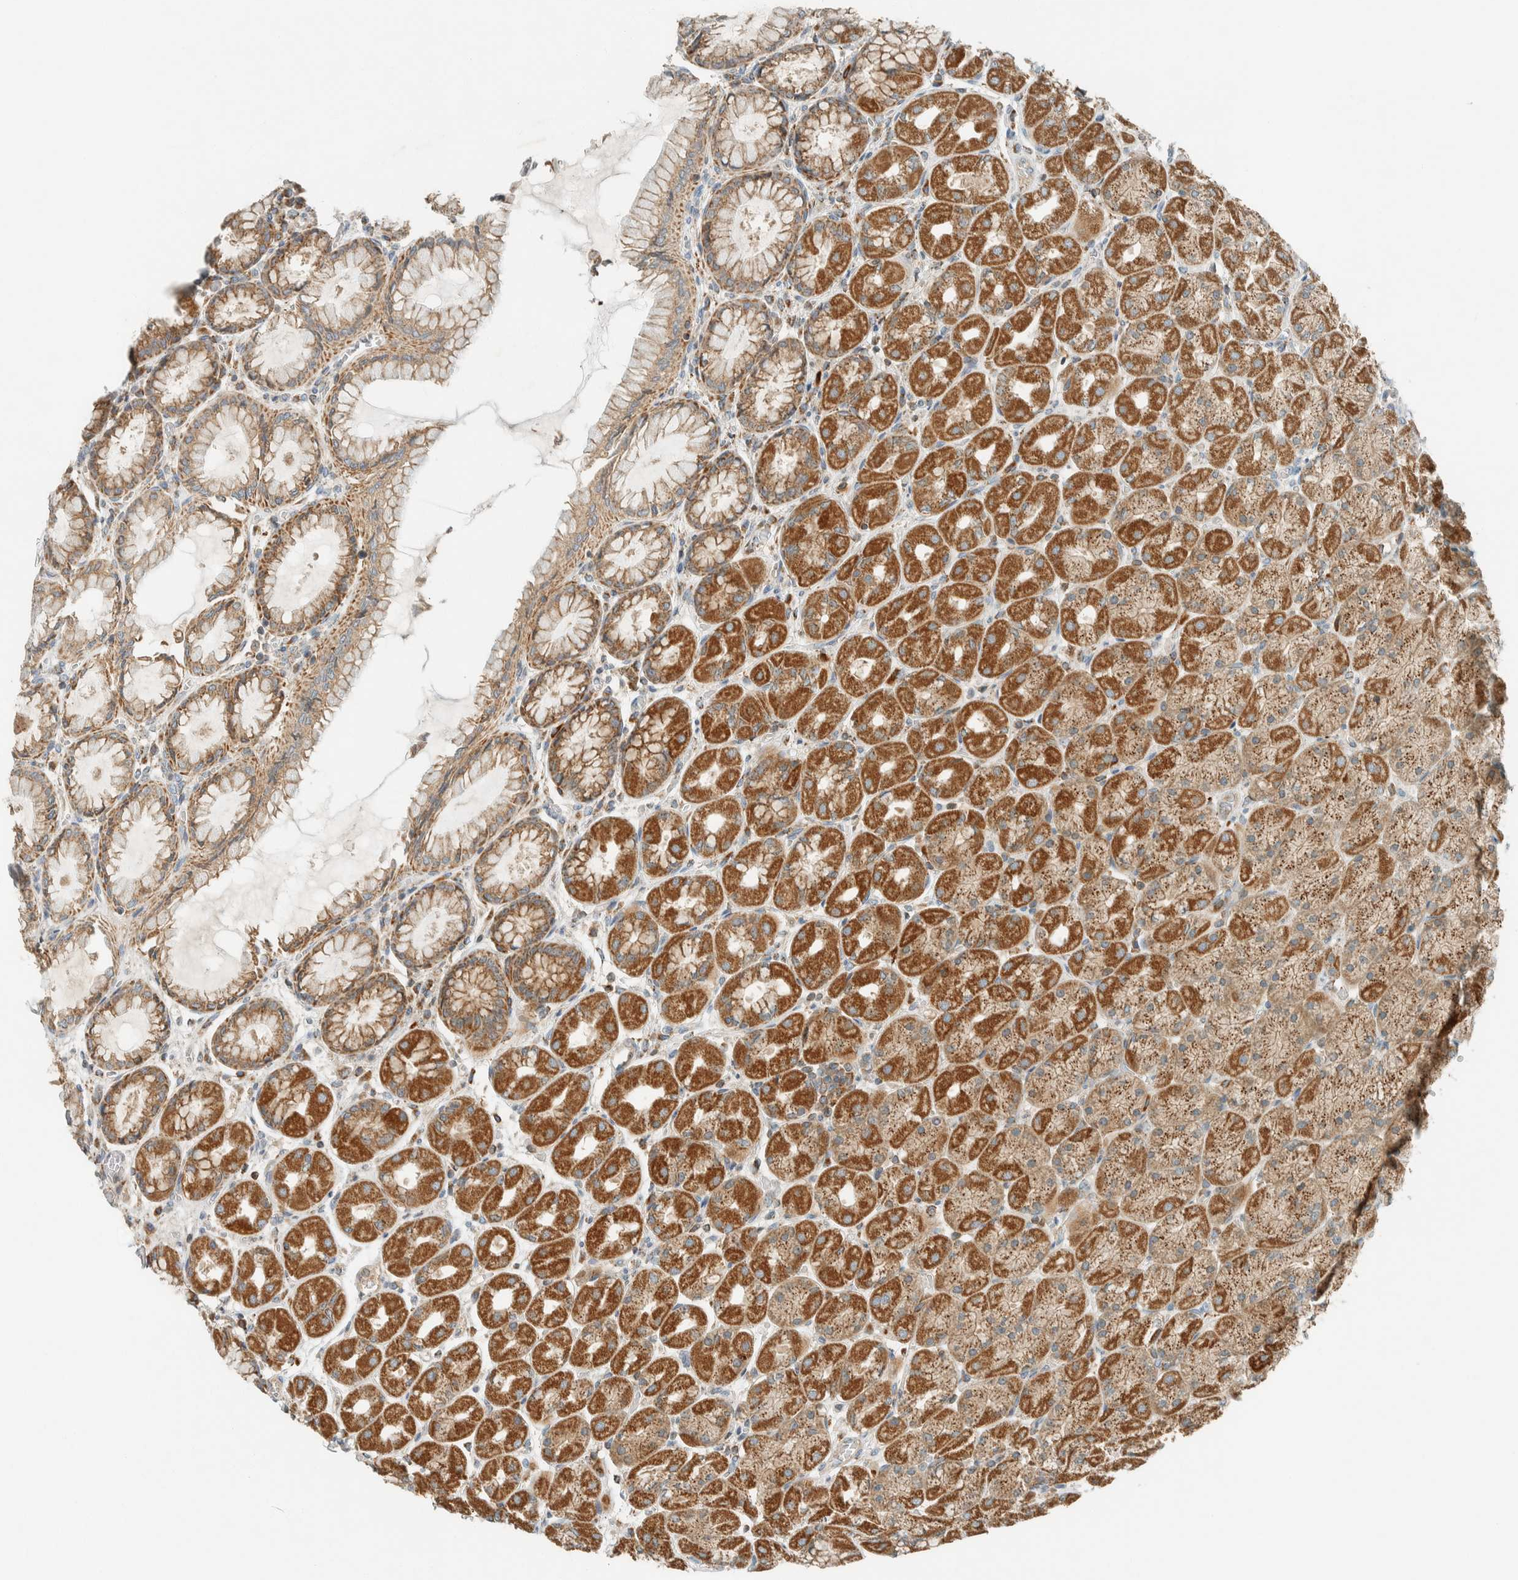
{"staining": {"intensity": "moderate", "quantity": ">75%", "location": "cytoplasmic/membranous"}, "tissue": "stomach", "cell_type": "Glandular cells", "image_type": "normal", "snomed": [{"axis": "morphology", "description": "Normal tissue, NOS"}, {"axis": "topography", "description": "Stomach, upper"}], "caption": "Brown immunohistochemical staining in unremarkable human stomach exhibits moderate cytoplasmic/membranous staining in approximately >75% of glandular cells.", "gene": "SPAG5", "patient": {"sex": "female", "age": 56}}